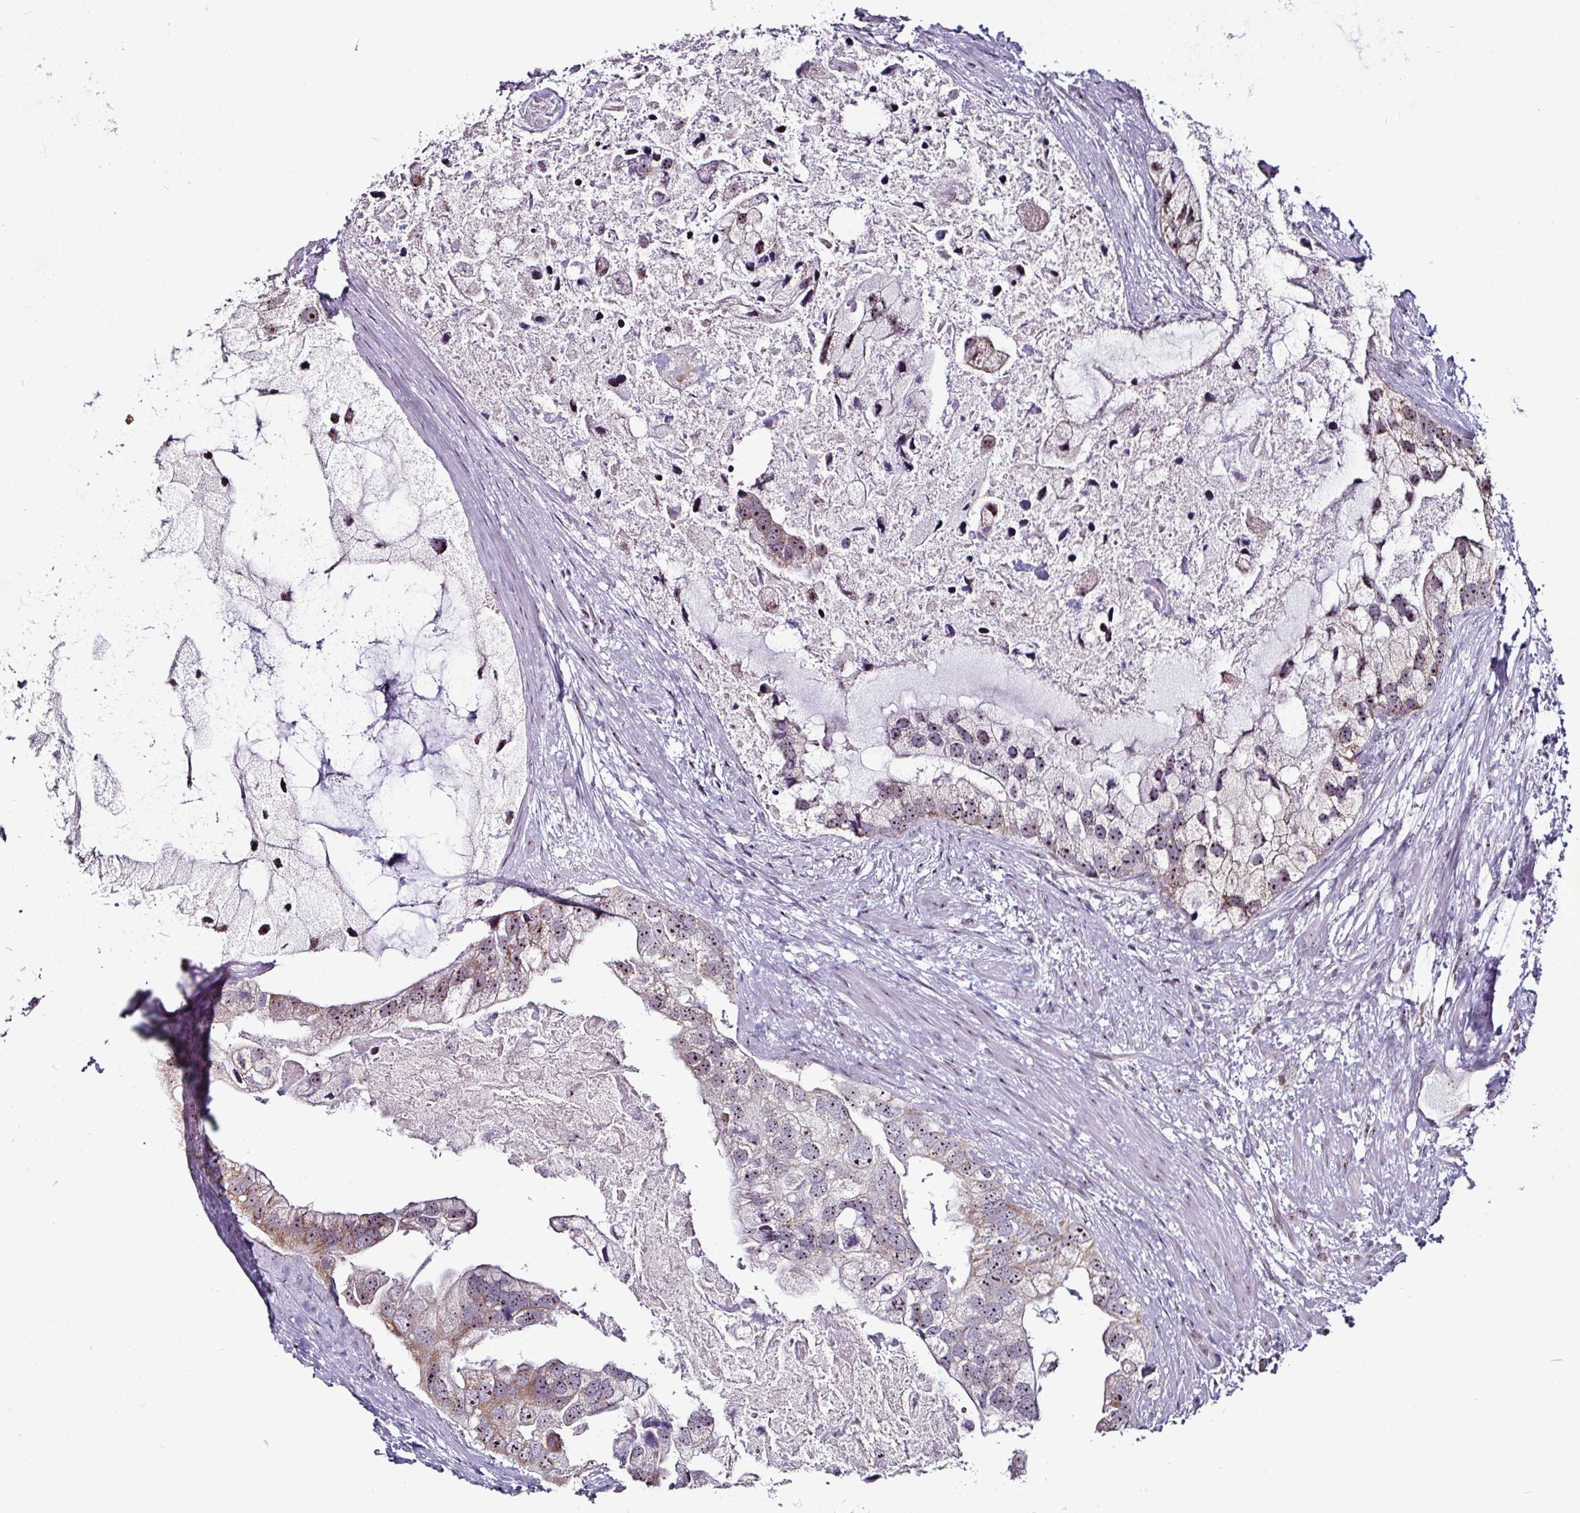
{"staining": {"intensity": "moderate", "quantity": "<25%", "location": "cytoplasmic/membranous,nuclear"}, "tissue": "prostate cancer", "cell_type": "Tumor cells", "image_type": "cancer", "snomed": [{"axis": "morphology", "description": "Adenocarcinoma, High grade"}, {"axis": "topography", "description": "Prostate"}], "caption": "A photomicrograph of human adenocarcinoma (high-grade) (prostate) stained for a protein displays moderate cytoplasmic/membranous and nuclear brown staining in tumor cells.", "gene": "NACC2", "patient": {"sex": "male", "age": 62}}